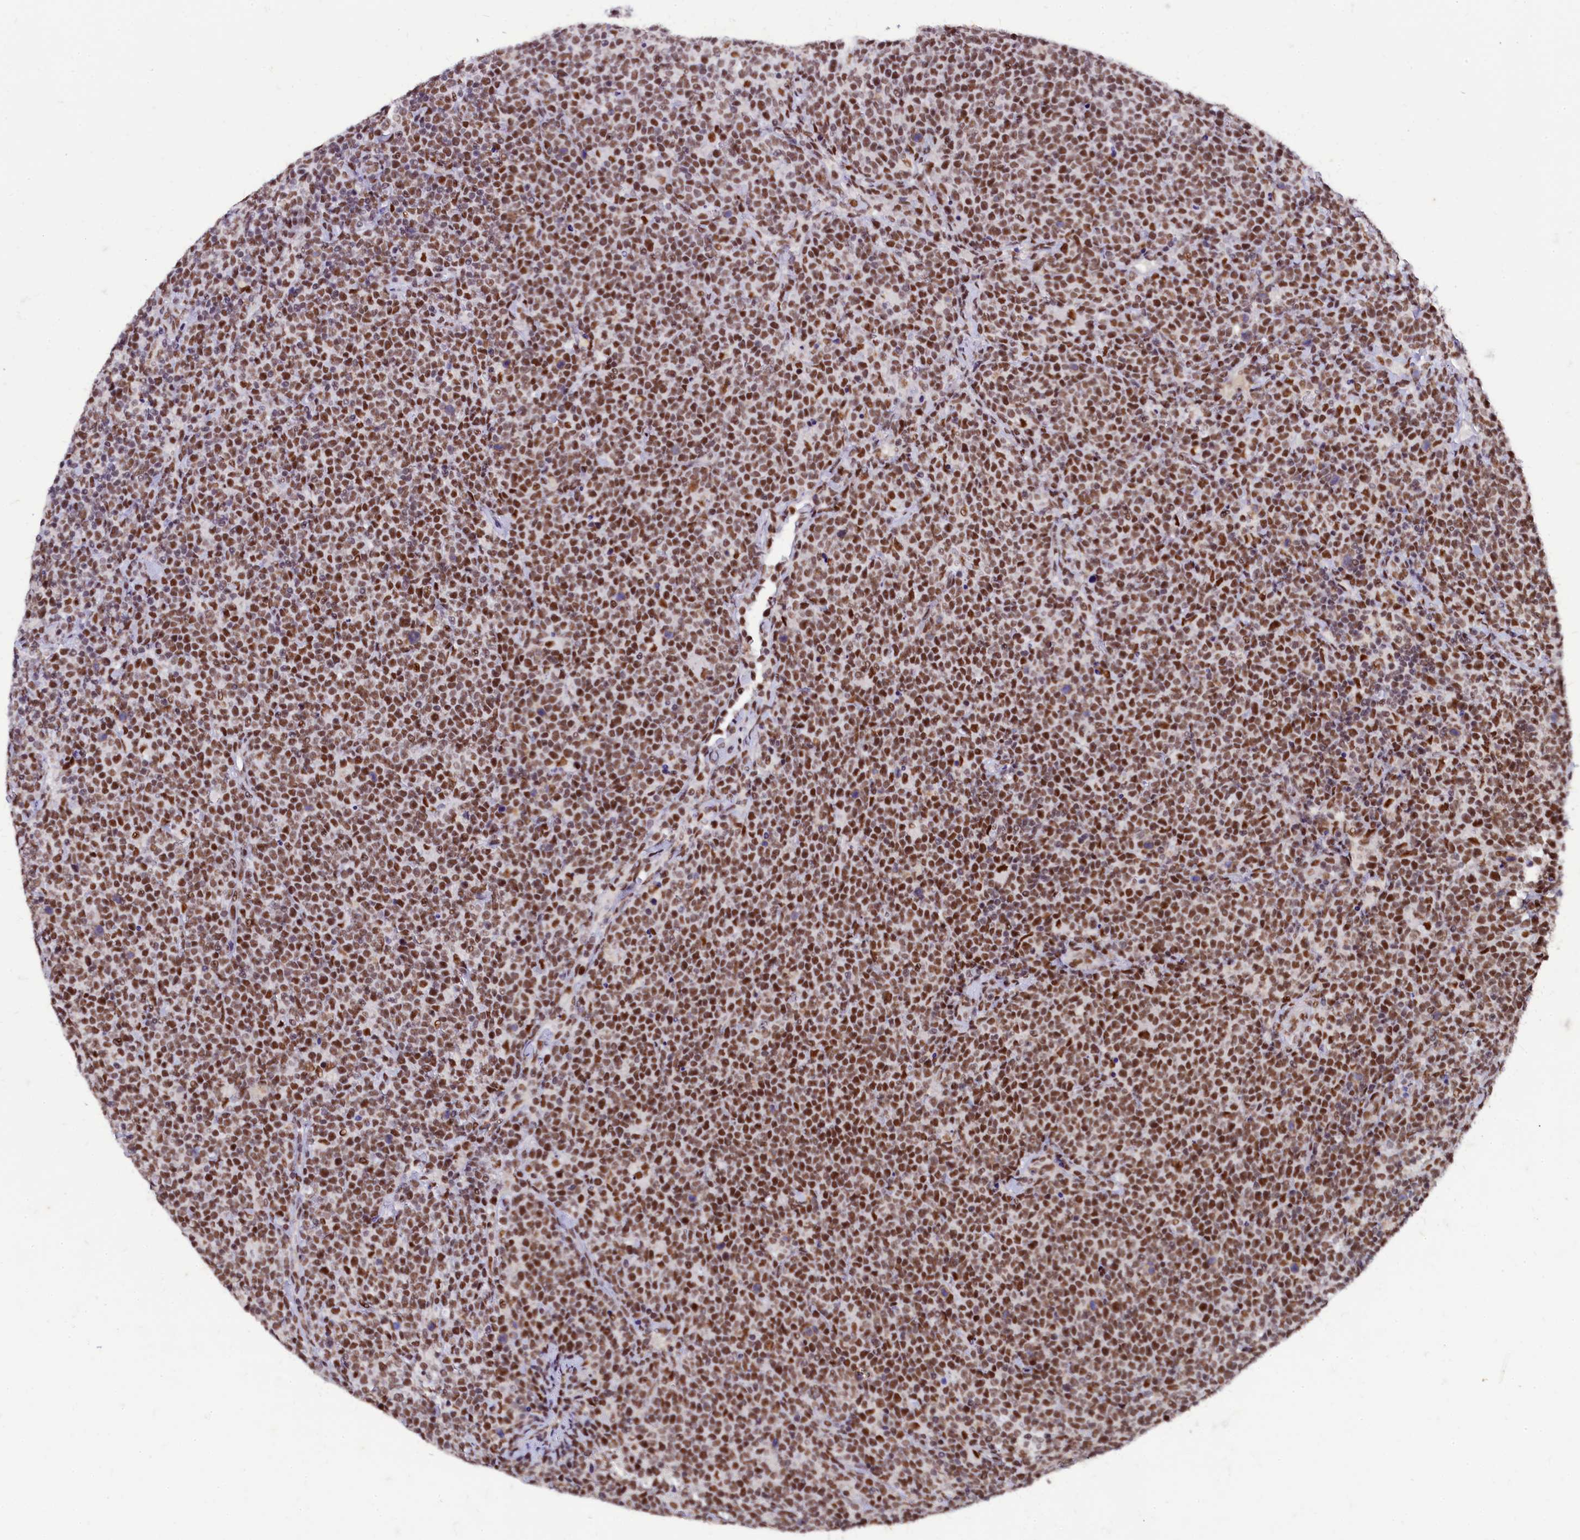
{"staining": {"intensity": "moderate", "quantity": ">75%", "location": "nuclear"}, "tissue": "lymphoma", "cell_type": "Tumor cells", "image_type": "cancer", "snomed": [{"axis": "morphology", "description": "Malignant lymphoma, non-Hodgkin's type, High grade"}, {"axis": "topography", "description": "Lymph node"}], "caption": "Malignant lymphoma, non-Hodgkin's type (high-grade) tissue reveals moderate nuclear positivity in approximately >75% of tumor cells, visualized by immunohistochemistry.", "gene": "CPSF7", "patient": {"sex": "male", "age": 61}}